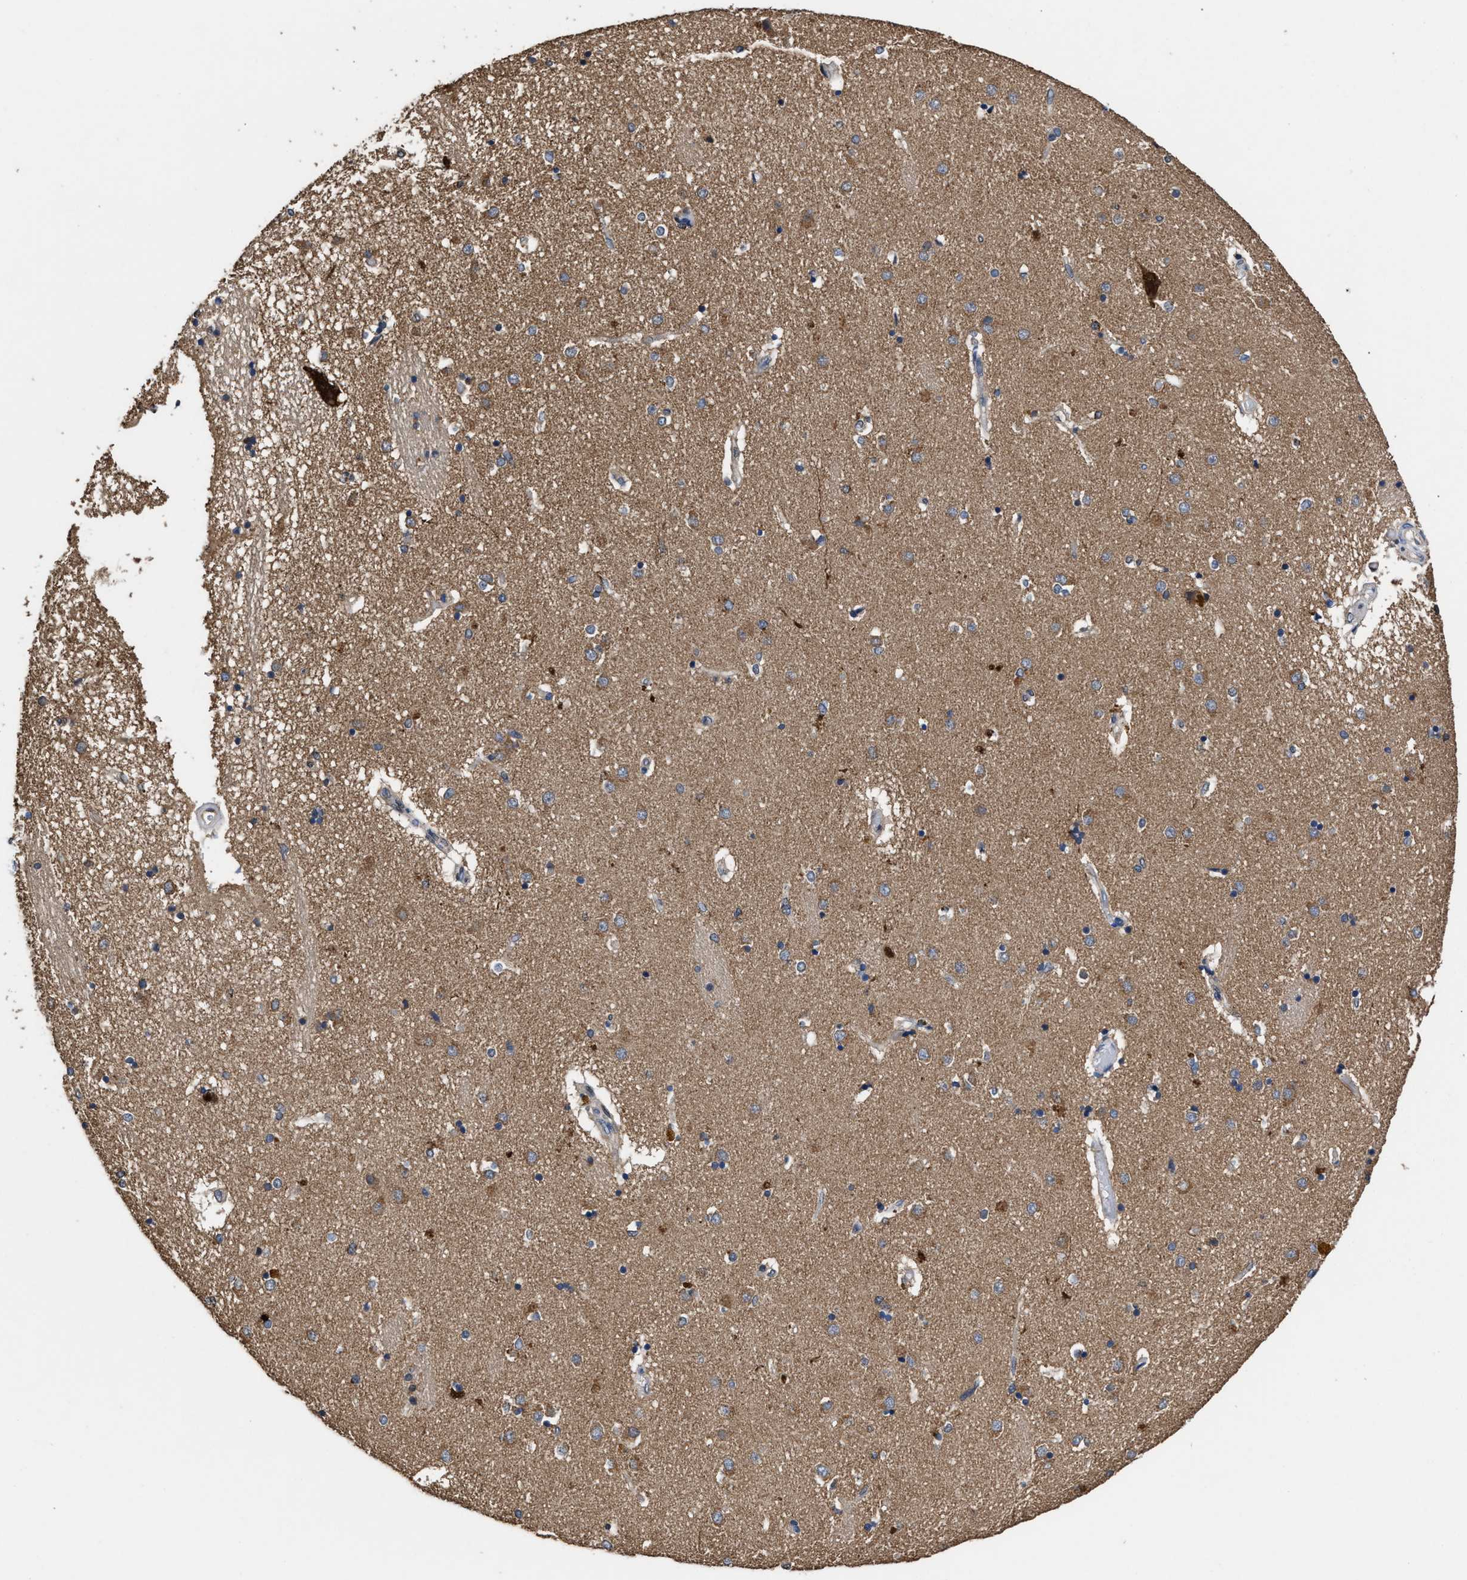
{"staining": {"intensity": "moderate", "quantity": "<25%", "location": "cytoplasmic/membranous"}, "tissue": "caudate", "cell_type": "Glial cells", "image_type": "normal", "snomed": [{"axis": "morphology", "description": "Normal tissue, NOS"}, {"axis": "topography", "description": "Lateral ventricle wall"}], "caption": "Immunohistochemical staining of benign human caudate displays <25% levels of moderate cytoplasmic/membranous protein expression in about <25% of glial cells. The protein is shown in brown color, while the nuclei are stained blue.", "gene": "ACLY", "patient": {"sex": "male", "age": 70}}